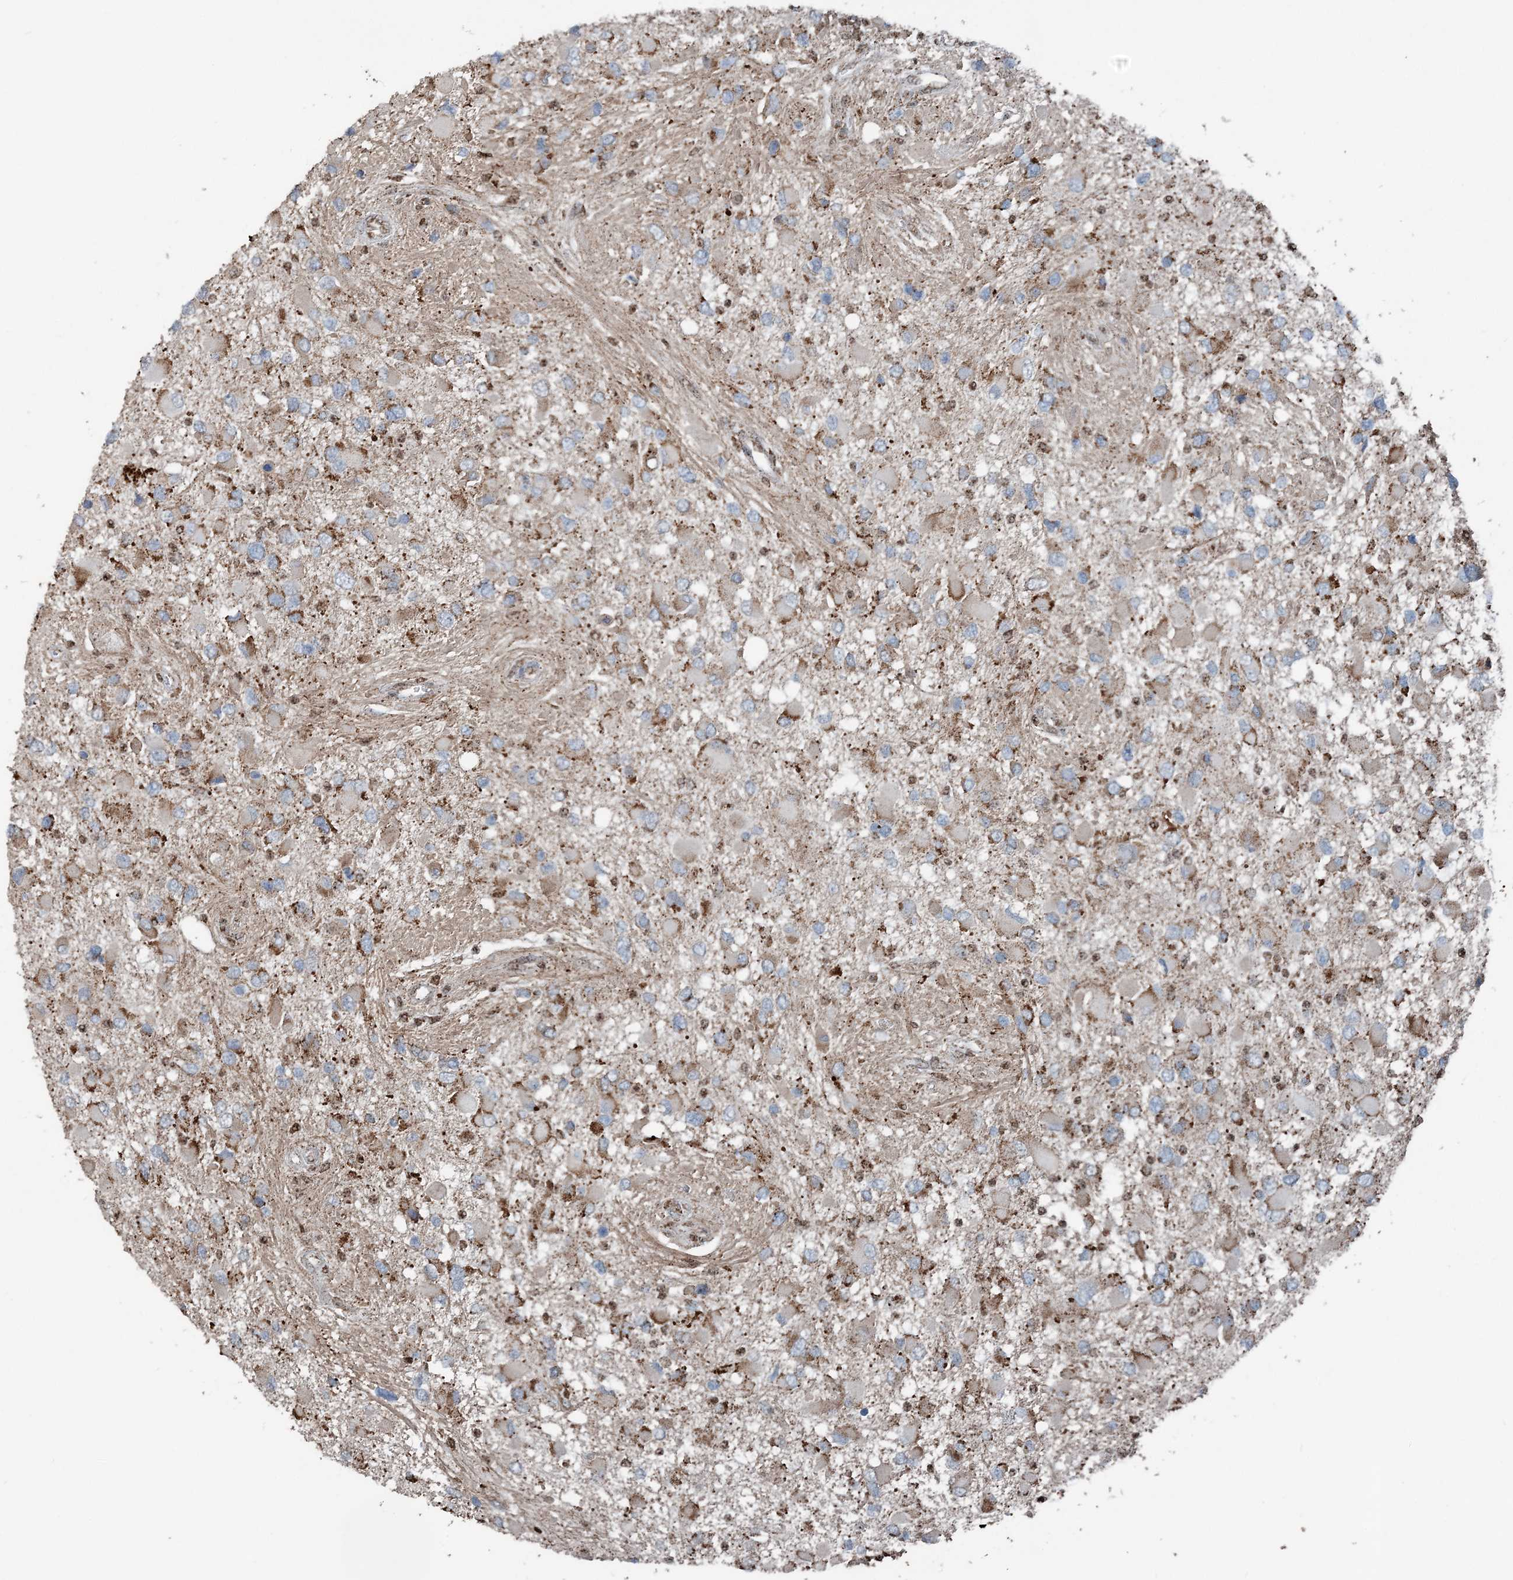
{"staining": {"intensity": "moderate", "quantity": ">75%", "location": "cytoplasmic/membranous"}, "tissue": "glioma", "cell_type": "Tumor cells", "image_type": "cancer", "snomed": [{"axis": "morphology", "description": "Glioma, malignant, High grade"}, {"axis": "topography", "description": "Brain"}], "caption": "This histopathology image displays malignant glioma (high-grade) stained with IHC to label a protein in brown. The cytoplasmic/membranous of tumor cells show moderate positivity for the protein. Nuclei are counter-stained blue.", "gene": "SUCLG1", "patient": {"sex": "male", "age": 53}}